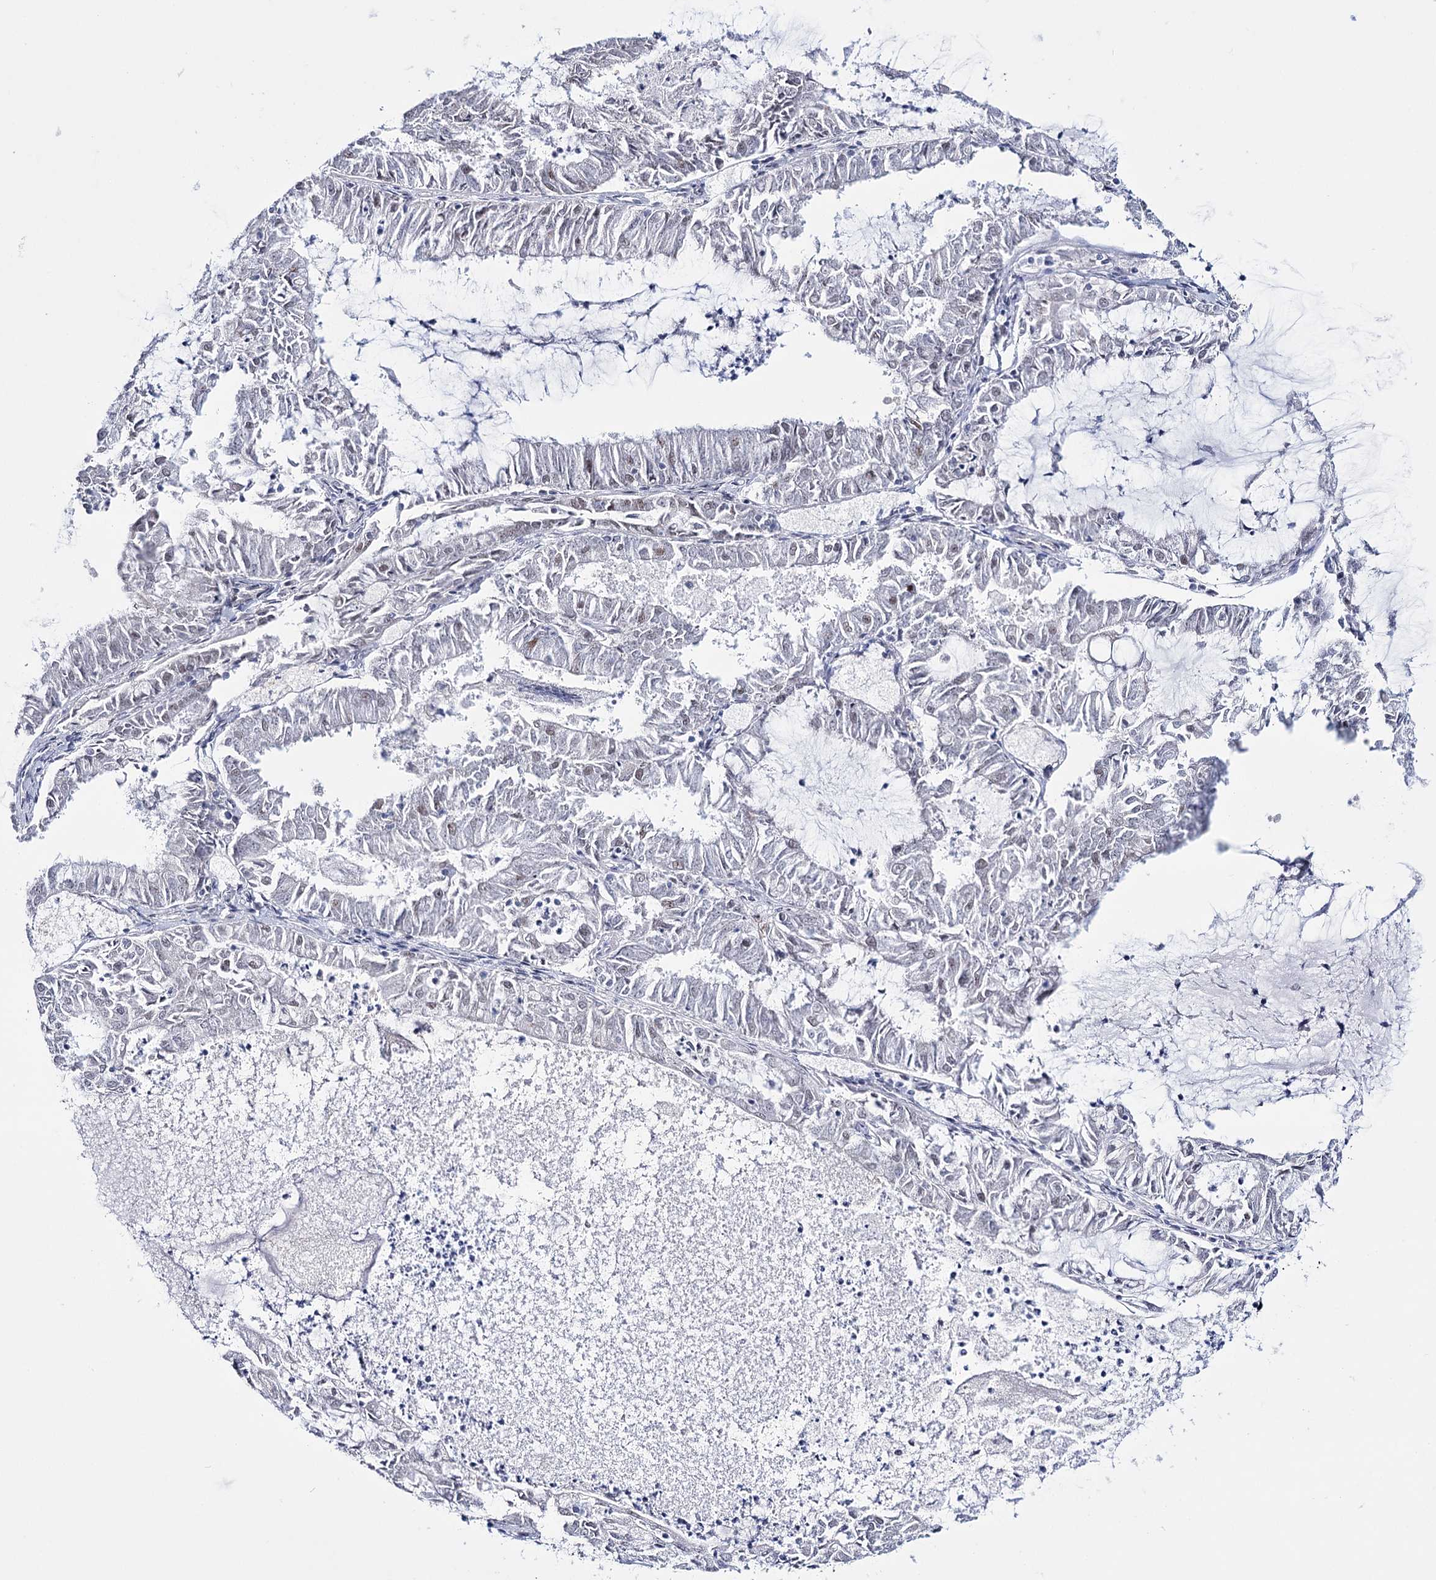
{"staining": {"intensity": "weak", "quantity": "<25%", "location": "nuclear"}, "tissue": "endometrial cancer", "cell_type": "Tumor cells", "image_type": "cancer", "snomed": [{"axis": "morphology", "description": "Adenocarcinoma, NOS"}, {"axis": "topography", "description": "Endometrium"}], "caption": "Immunohistochemistry image of neoplastic tissue: endometrial cancer (adenocarcinoma) stained with DAB (3,3'-diaminobenzidine) reveals no significant protein staining in tumor cells.", "gene": "RBM15B", "patient": {"sex": "female", "age": 57}}